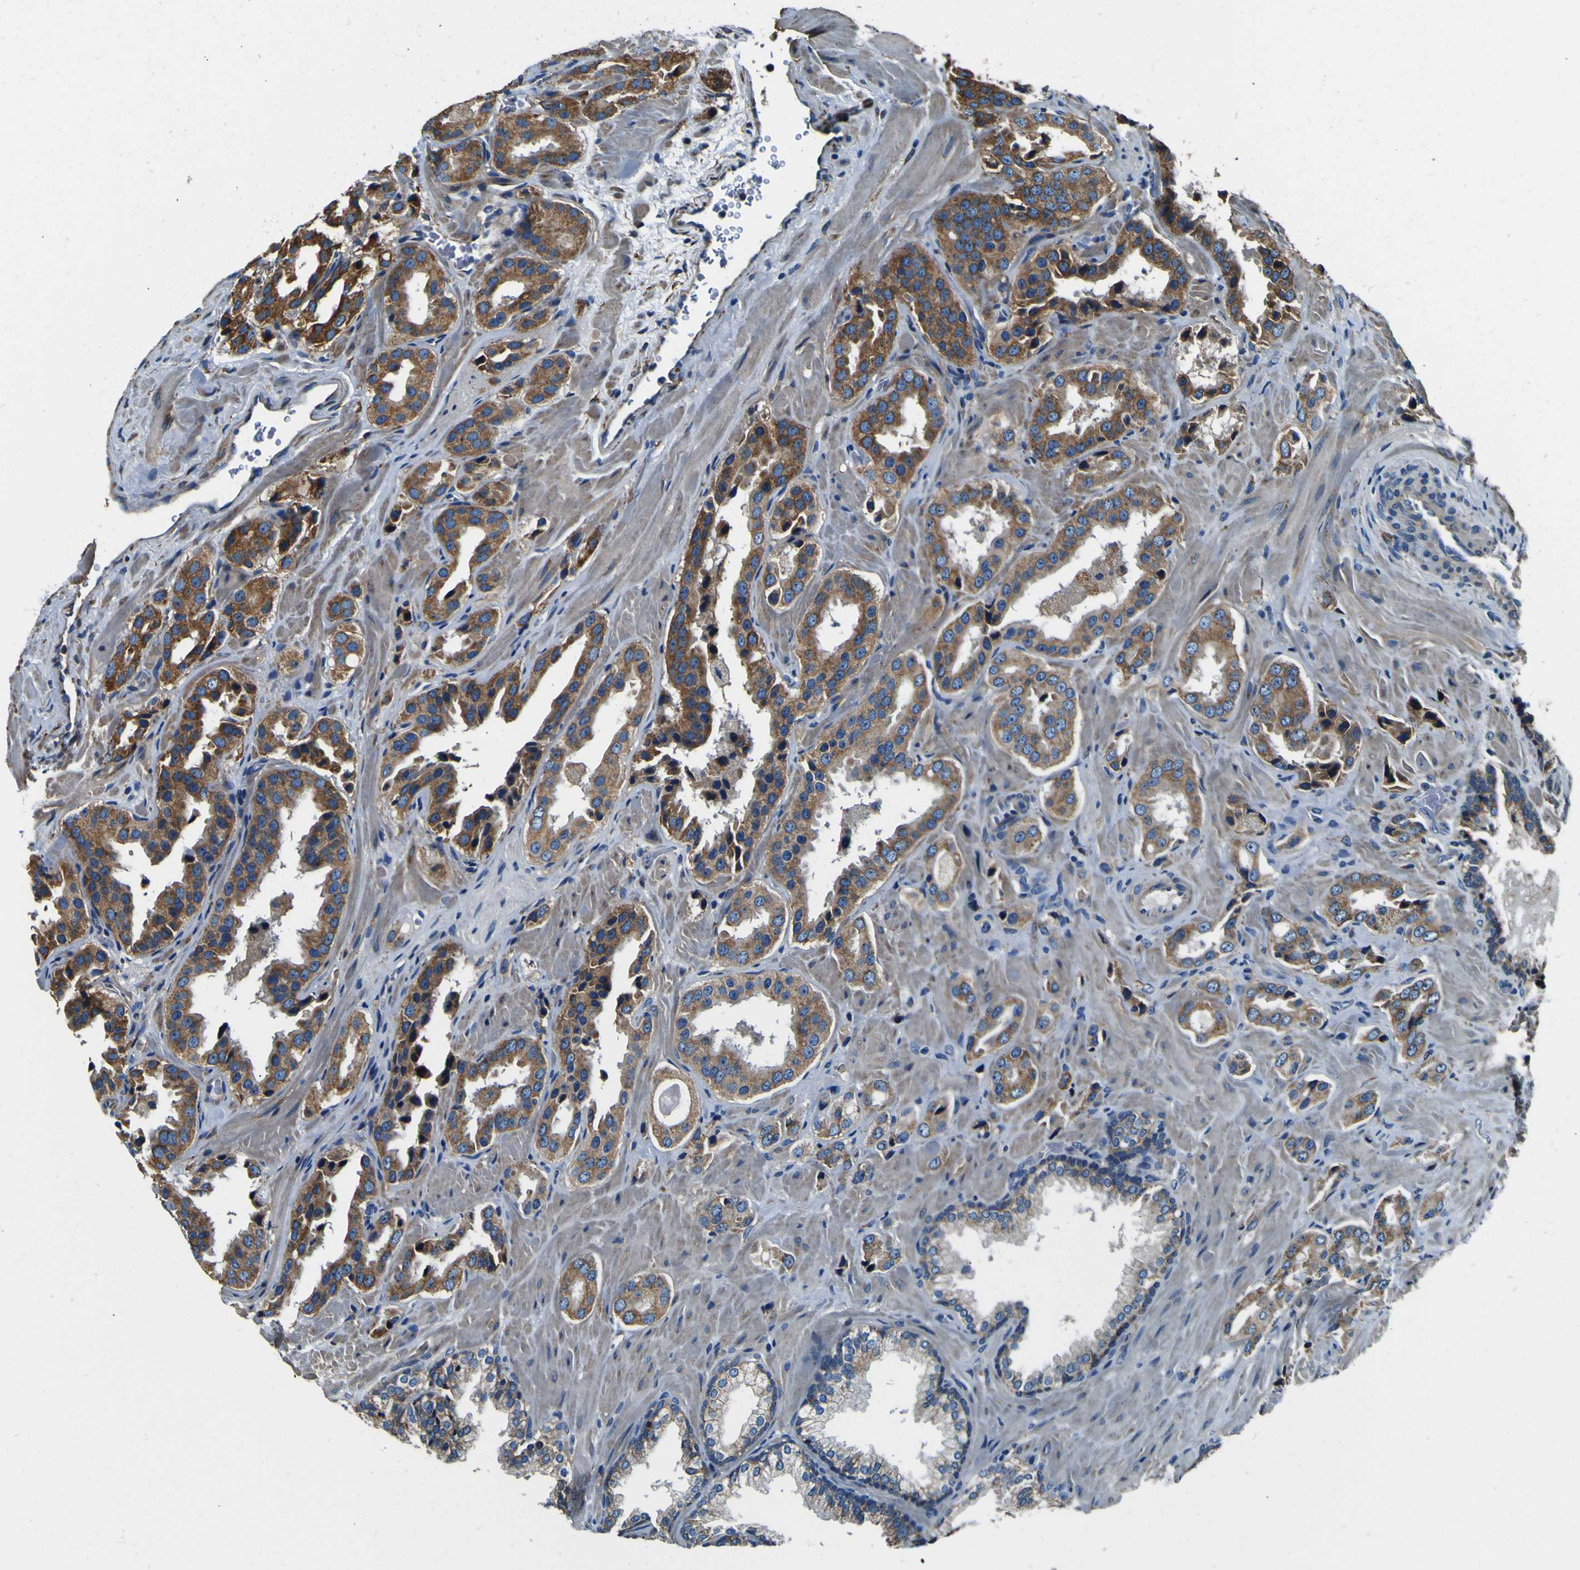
{"staining": {"intensity": "moderate", "quantity": ">75%", "location": "cytoplasmic/membranous"}, "tissue": "prostate cancer", "cell_type": "Tumor cells", "image_type": "cancer", "snomed": [{"axis": "morphology", "description": "Adenocarcinoma, High grade"}, {"axis": "topography", "description": "Prostate"}], "caption": "A histopathology image of human high-grade adenocarcinoma (prostate) stained for a protein displays moderate cytoplasmic/membranous brown staining in tumor cells.", "gene": "INPP5A", "patient": {"sex": "male", "age": 64}}